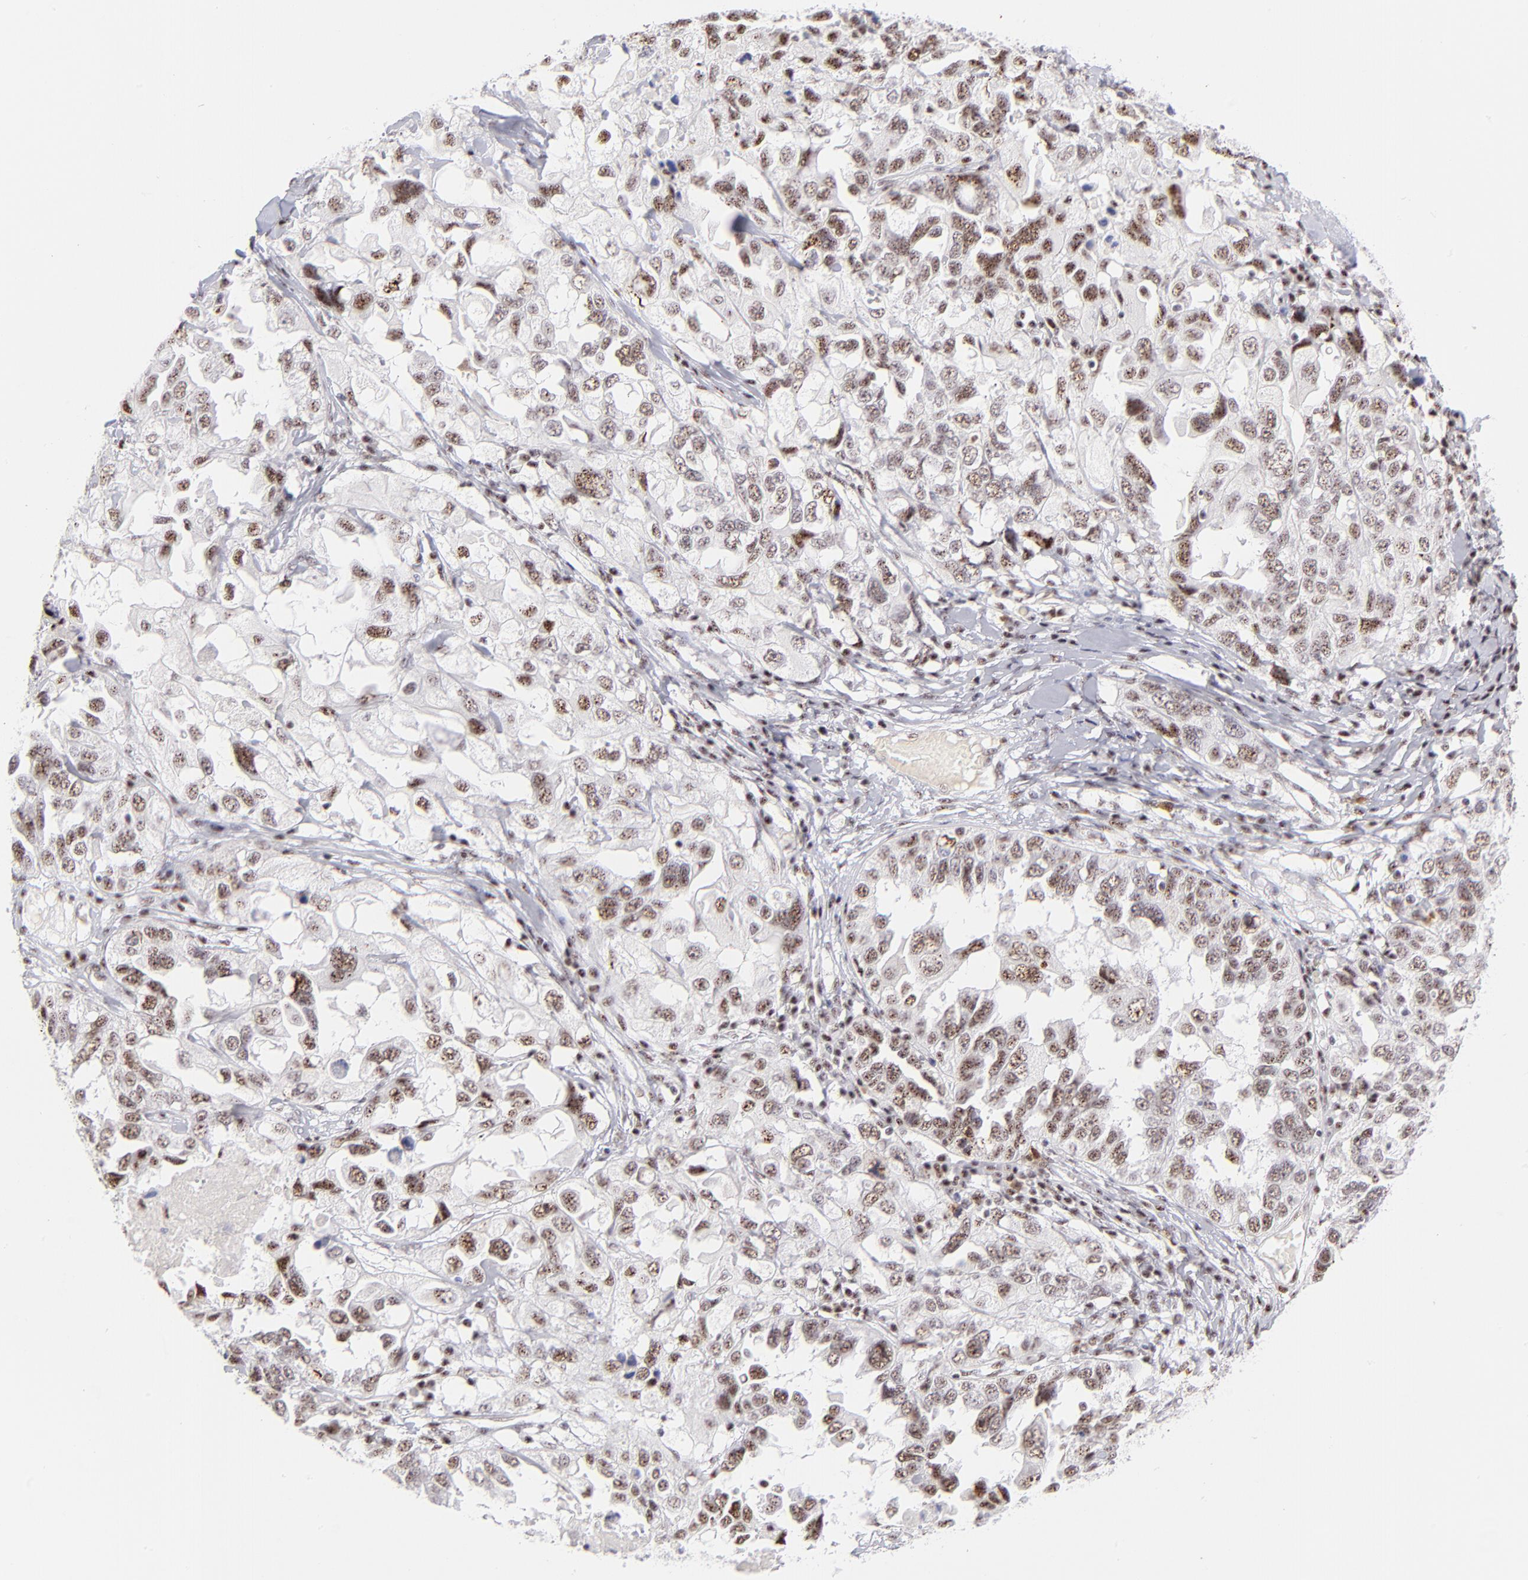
{"staining": {"intensity": "moderate", "quantity": "25%-75%", "location": "nuclear"}, "tissue": "ovarian cancer", "cell_type": "Tumor cells", "image_type": "cancer", "snomed": [{"axis": "morphology", "description": "Cystadenocarcinoma, serous, NOS"}, {"axis": "topography", "description": "Ovary"}], "caption": "Ovarian cancer (serous cystadenocarcinoma) was stained to show a protein in brown. There is medium levels of moderate nuclear expression in approximately 25%-75% of tumor cells.", "gene": "CDC25C", "patient": {"sex": "female", "age": 82}}